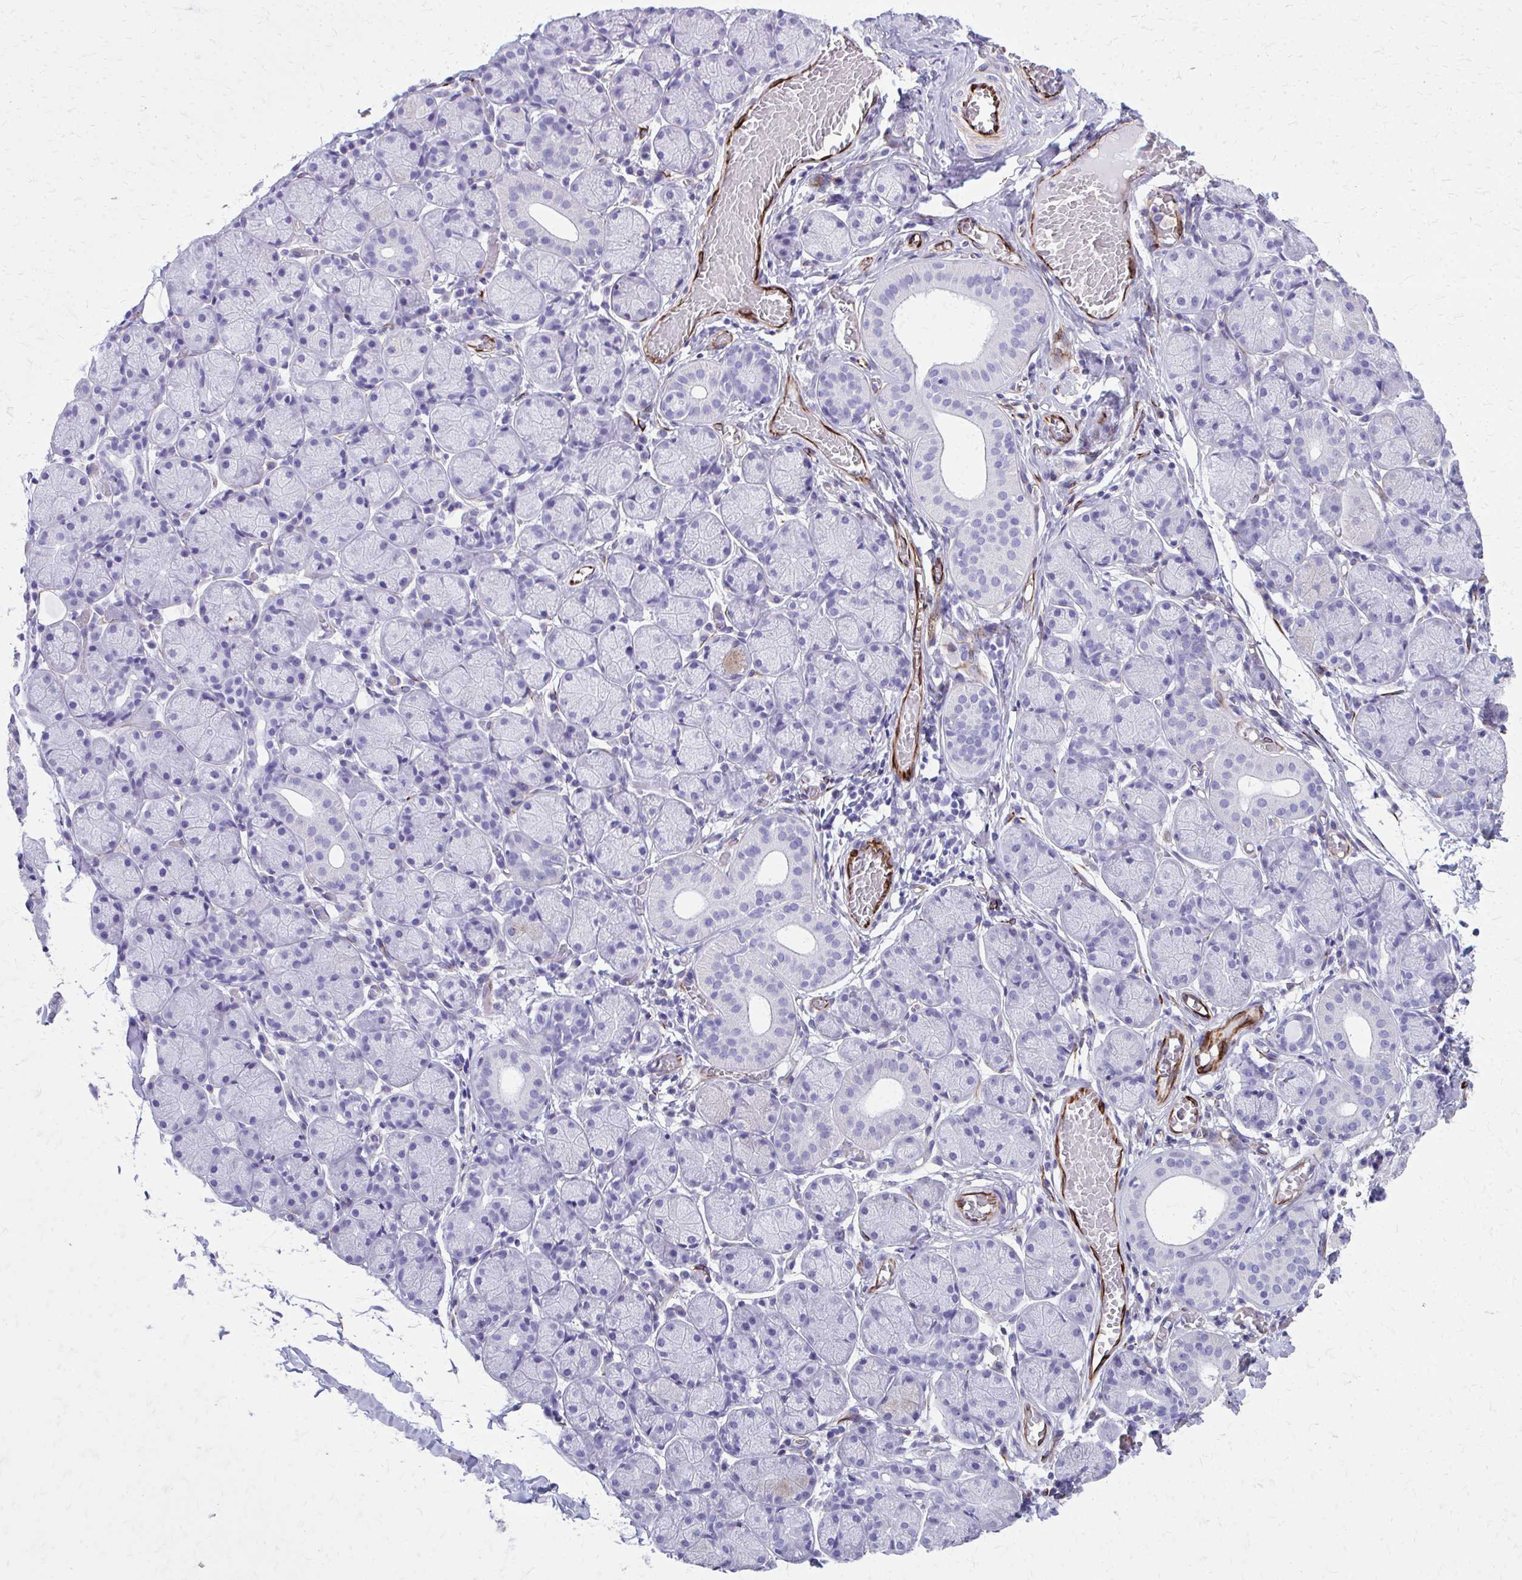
{"staining": {"intensity": "negative", "quantity": "none", "location": "none"}, "tissue": "salivary gland", "cell_type": "Glandular cells", "image_type": "normal", "snomed": [{"axis": "morphology", "description": "Normal tissue, NOS"}, {"axis": "topography", "description": "Salivary gland"}], "caption": "Immunohistochemistry (IHC) of unremarkable human salivary gland demonstrates no positivity in glandular cells. The staining is performed using DAB (3,3'-diaminobenzidine) brown chromogen with nuclei counter-stained in using hematoxylin.", "gene": "TRIM6", "patient": {"sex": "female", "age": 24}}